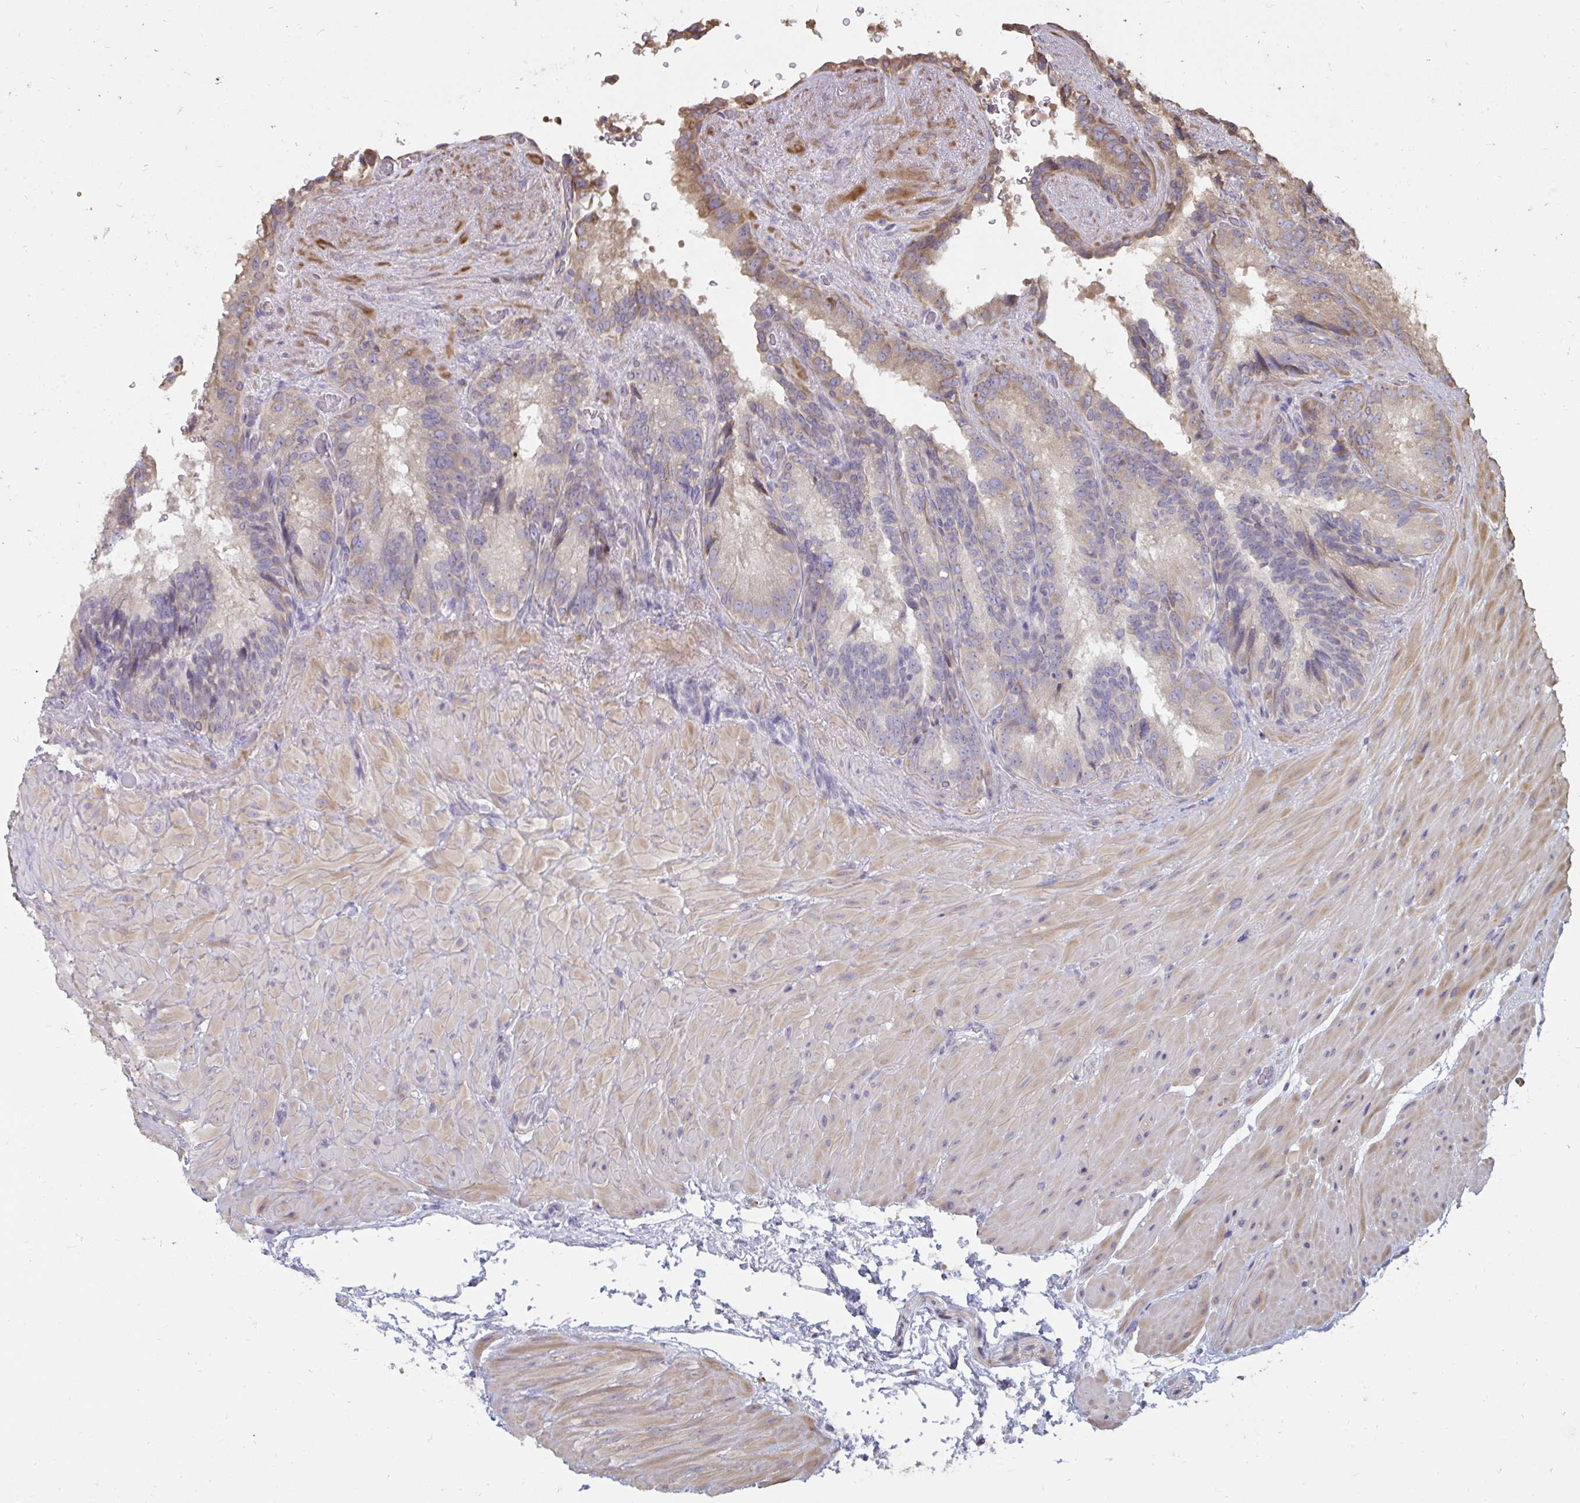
{"staining": {"intensity": "moderate", "quantity": "25%-75%", "location": "cytoplasmic/membranous"}, "tissue": "seminal vesicle", "cell_type": "Glandular cells", "image_type": "normal", "snomed": [{"axis": "morphology", "description": "Normal tissue, NOS"}, {"axis": "topography", "description": "Seminal veicle"}], "caption": "Protein staining of unremarkable seminal vesicle reveals moderate cytoplasmic/membranous expression in approximately 25%-75% of glandular cells. (Stains: DAB in brown, nuclei in blue, Microscopy: brightfield microscopy at high magnification).", "gene": "ZFYVE28", "patient": {"sex": "male", "age": 60}}